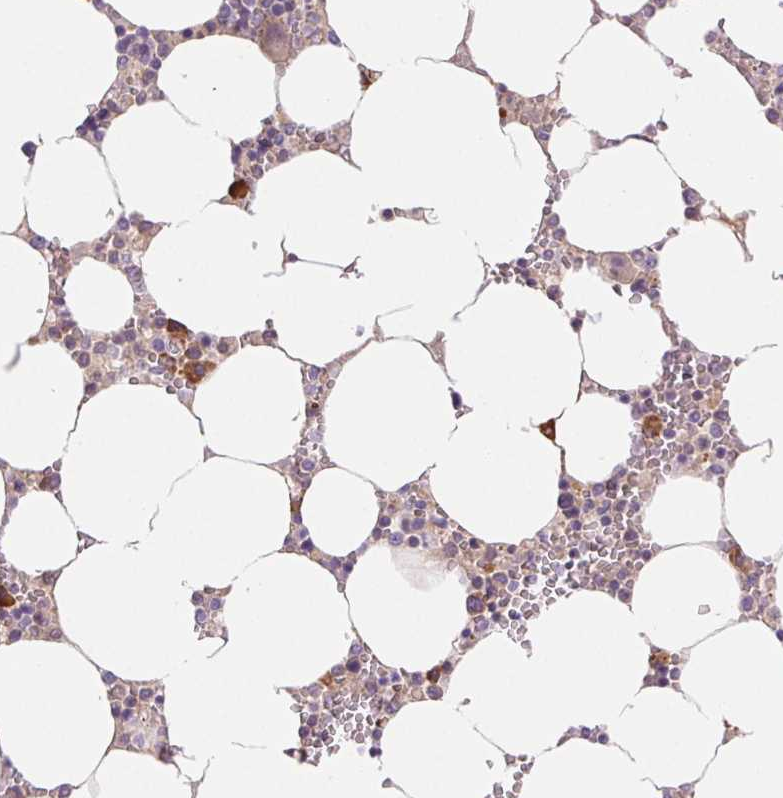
{"staining": {"intensity": "strong", "quantity": "<25%", "location": "cytoplasmic/membranous"}, "tissue": "bone marrow", "cell_type": "Hematopoietic cells", "image_type": "normal", "snomed": [{"axis": "morphology", "description": "Normal tissue, NOS"}, {"axis": "topography", "description": "Bone marrow"}], "caption": "Protein staining of benign bone marrow demonstrates strong cytoplasmic/membranous staining in about <25% of hematopoietic cells.", "gene": "IFIT1B", "patient": {"sex": "male", "age": 64}}